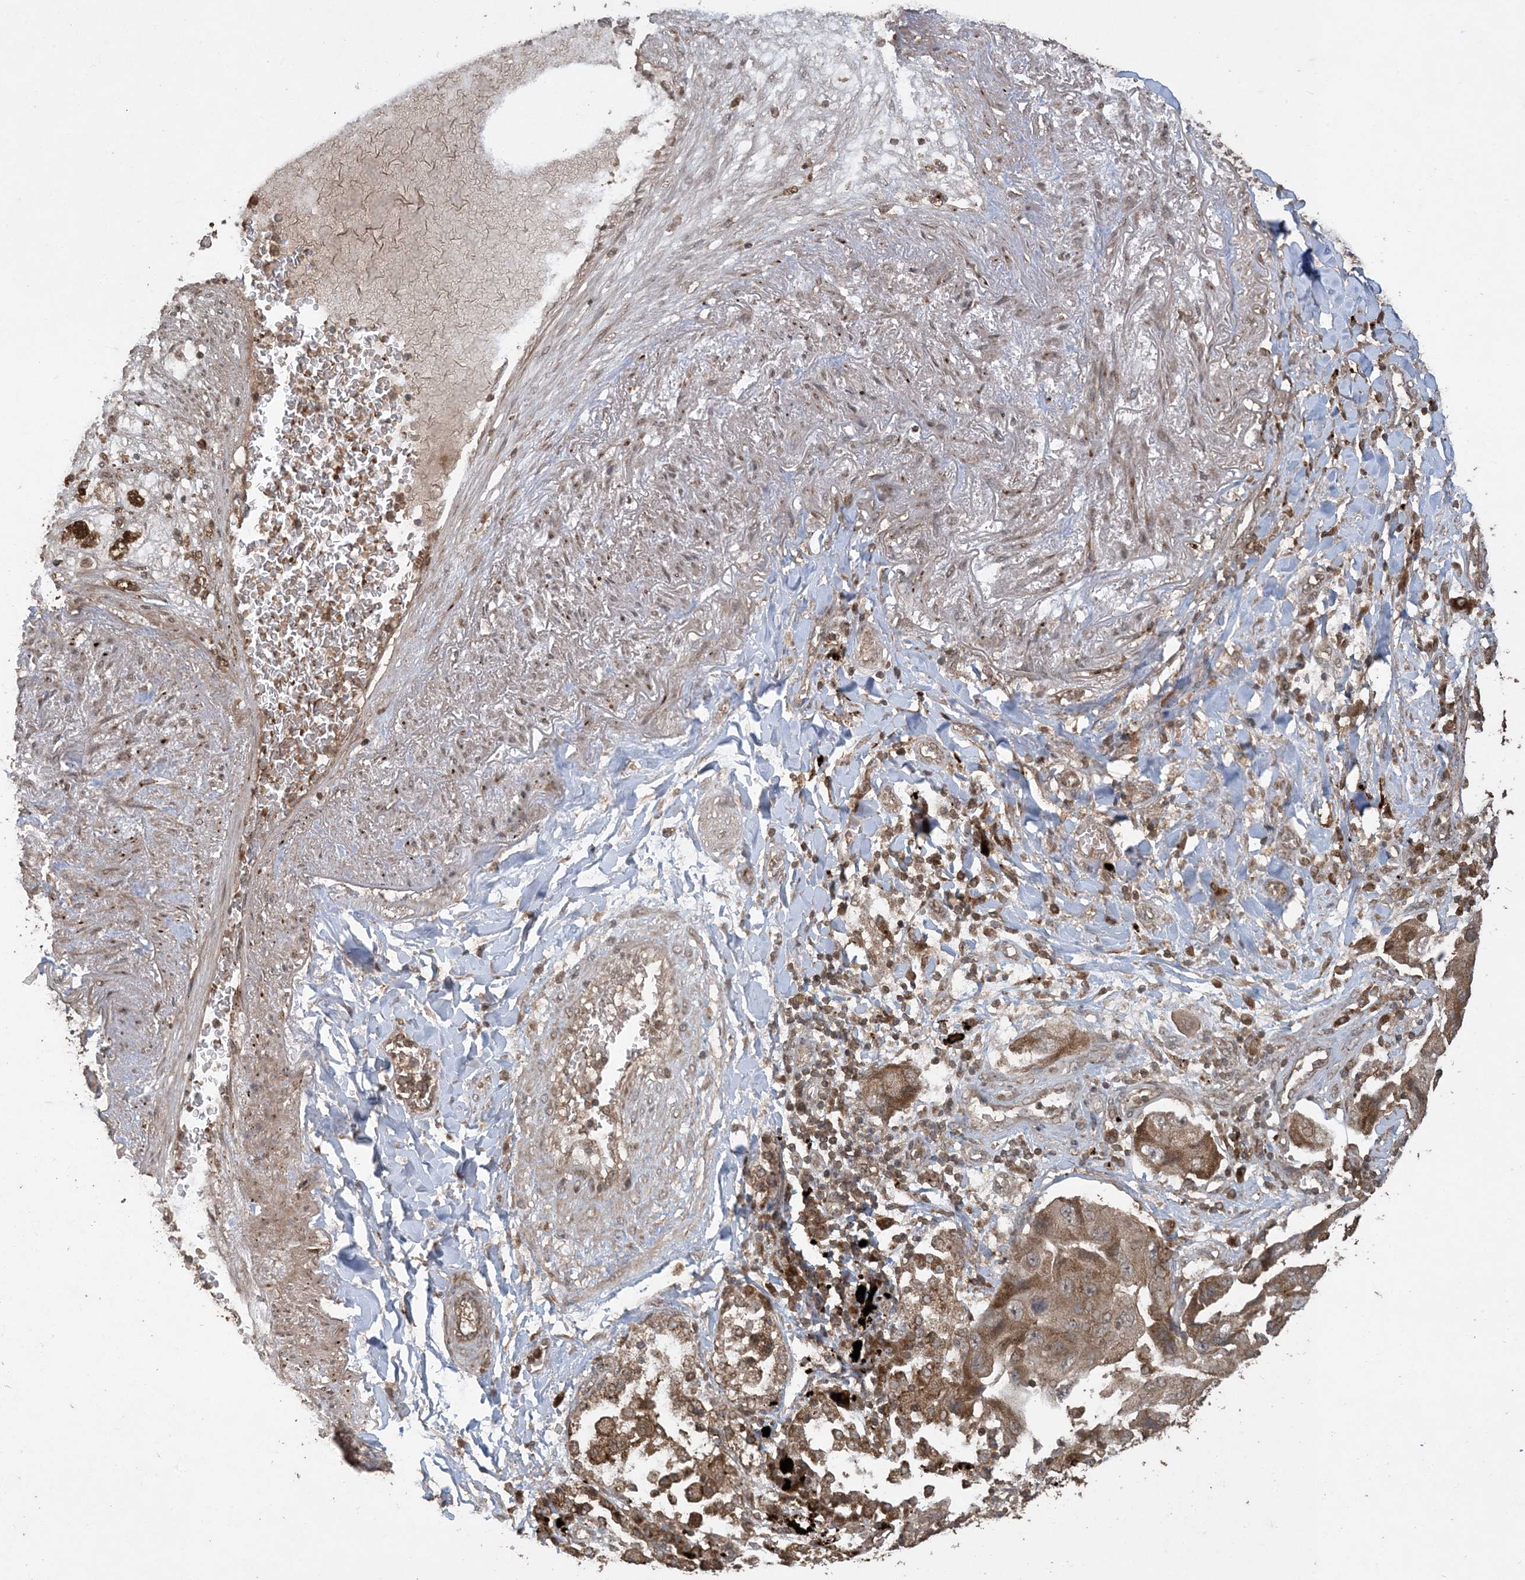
{"staining": {"intensity": "weak", "quantity": ">75%", "location": "cytoplasmic/membranous"}, "tissue": "lung cancer", "cell_type": "Tumor cells", "image_type": "cancer", "snomed": [{"axis": "morphology", "description": "Adenocarcinoma, NOS"}, {"axis": "topography", "description": "Lung"}], "caption": "Protein expression analysis of human lung cancer (adenocarcinoma) reveals weak cytoplasmic/membranous staining in about >75% of tumor cells.", "gene": "EFCAB8", "patient": {"sex": "female", "age": 65}}